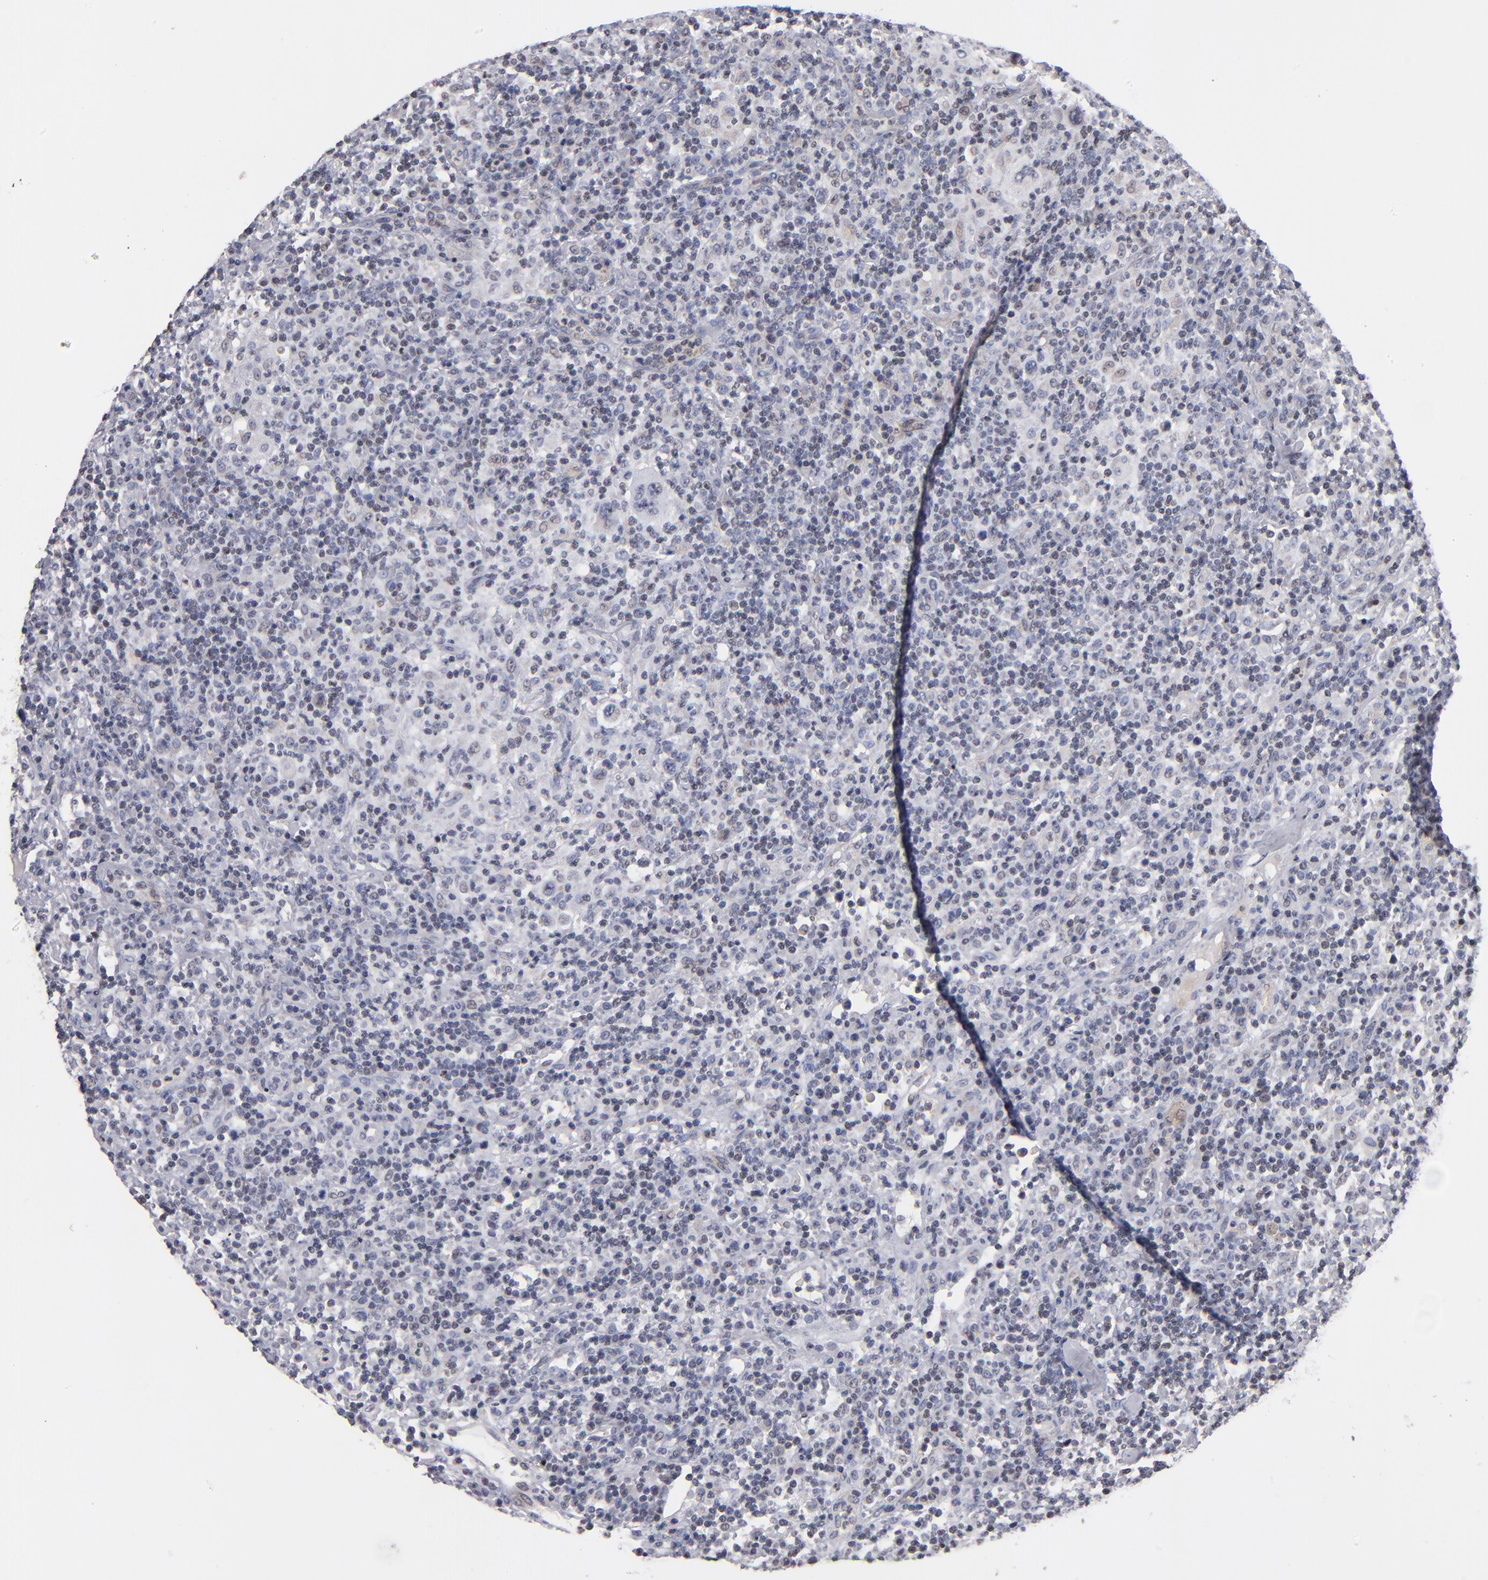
{"staining": {"intensity": "weak", "quantity": "25%-75%", "location": "nuclear"}, "tissue": "lymphoma", "cell_type": "Tumor cells", "image_type": "cancer", "snomed": [{"axis": "morphology", "description": "Hodgkin's disease, NOS"}, {"axis": "topography", "description": "Lymph node"}], "caption": "This is an image of immunohistochemistry (IHC) staining of Hodgkin's disease, which shows weak staining in the nuclear of tumor cells.", "gene": "ODF2", "patient": {"sex": "male", "age": 65}}